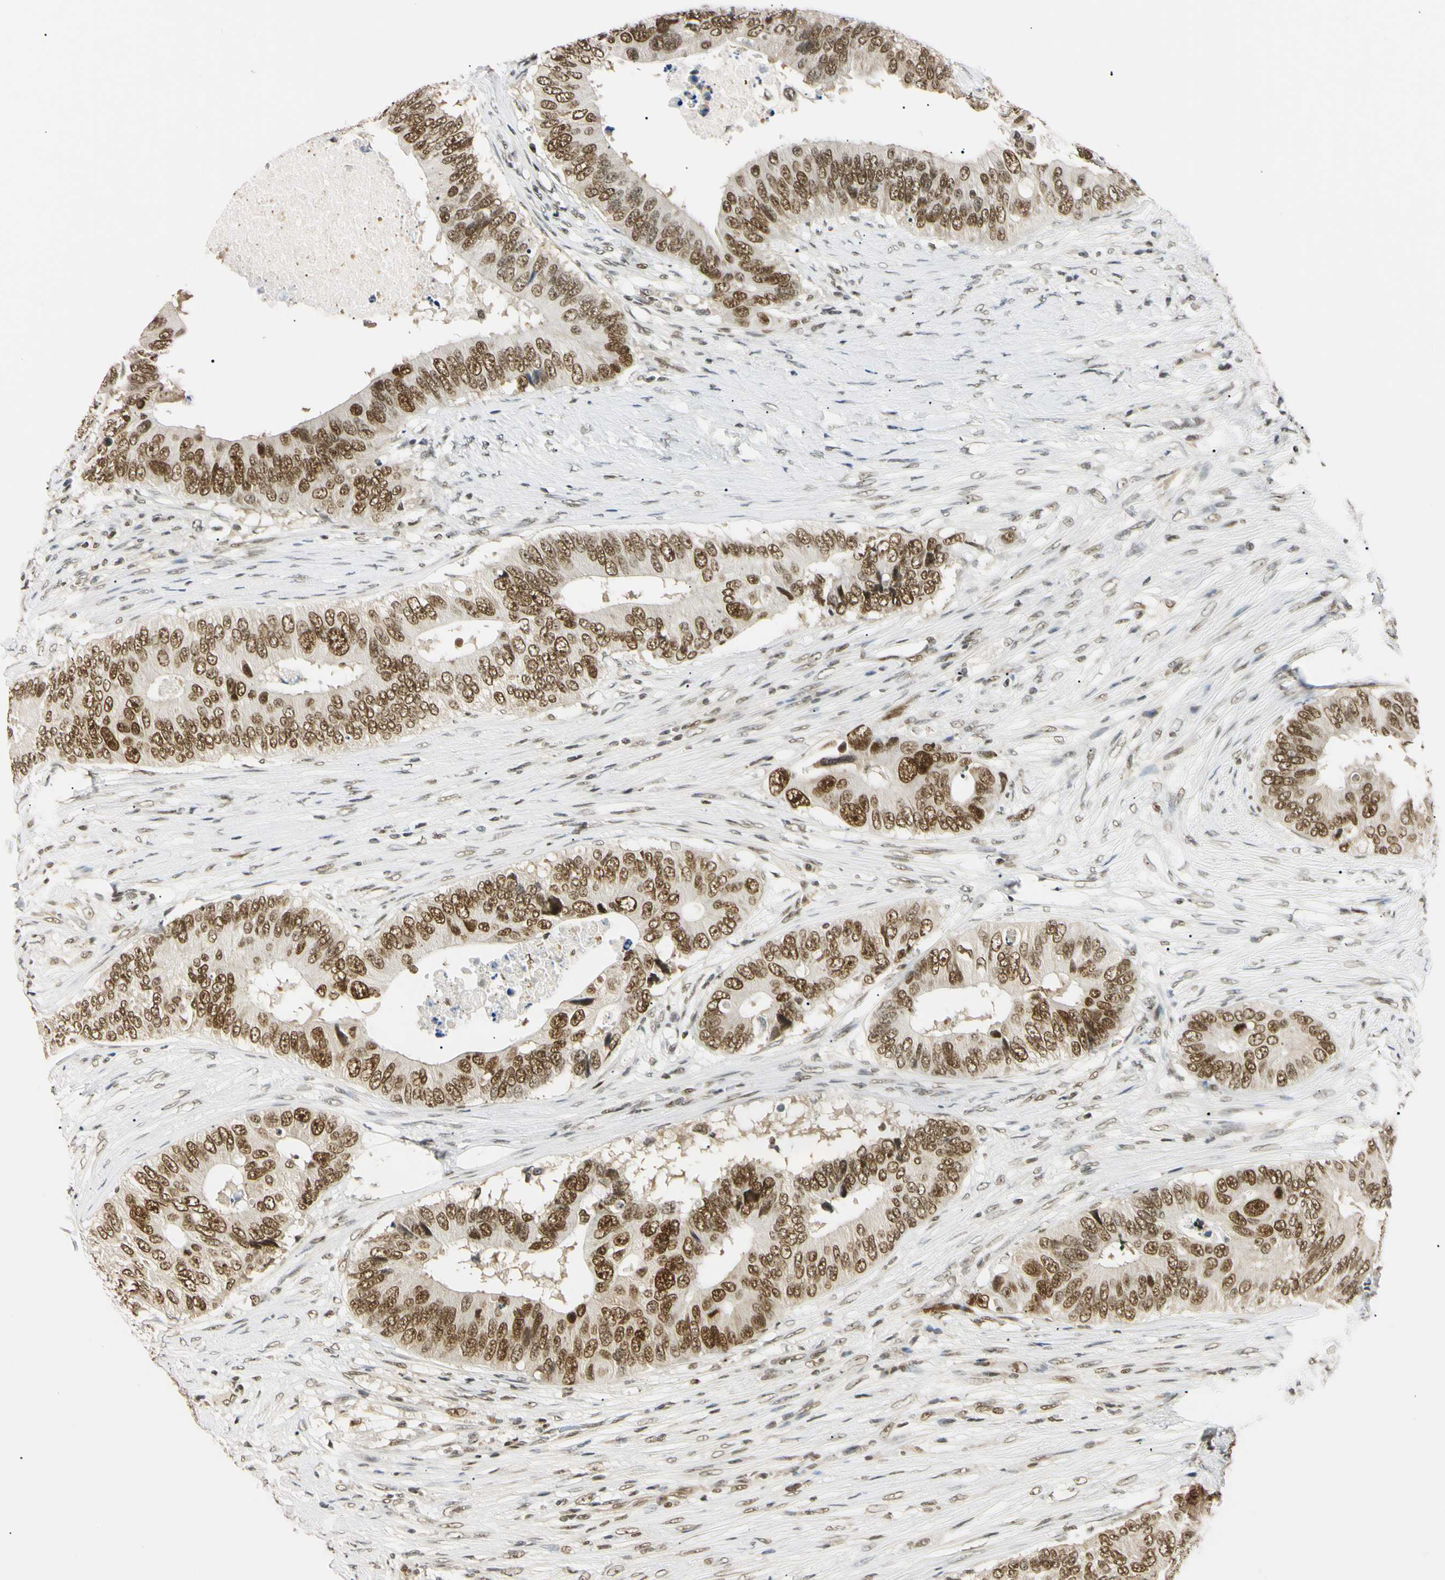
{"staining": {"intensity": "strong", "quantity": ">75%", "location": "nuclear"}, "tissue": "colorectal cancer", "cell_type": "Tumor cells", "image_type": "cancer", "snomed": [{"axis": "morphology", "description": "Adenocarcinoma, NOS"}, {"axis": "topography", "description": "Colon"}], "caption": "An immunohistochemistry (IHC) histopathology image of tumor tissue is shown. Protein staining in brown shows strong nuclear positivity in colorectal cancer (adenocarcinoma) within tumor cells.", "gene": "SMARCA5", "patient": {"sex": "male", "age": 71}}